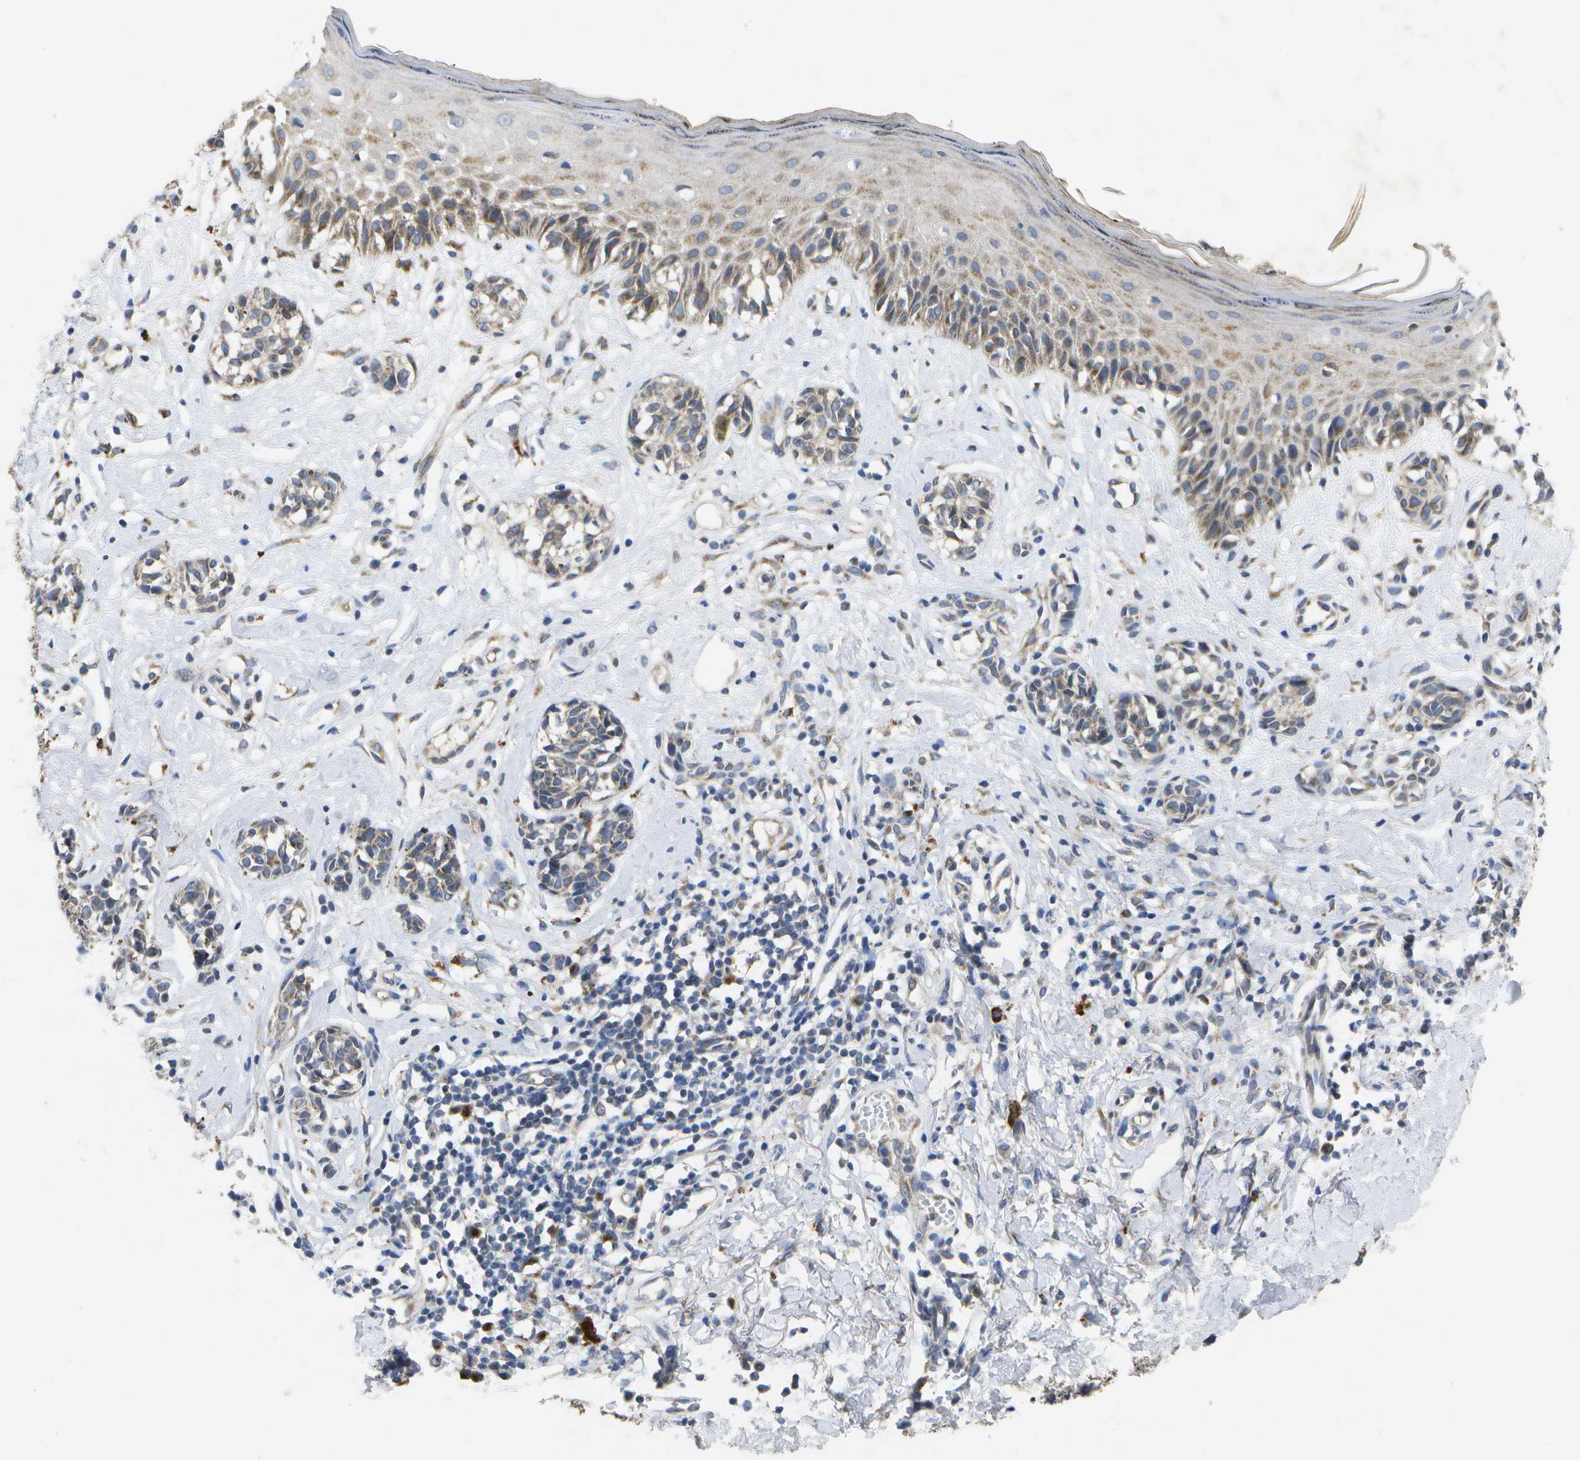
{"staining": {"intensity": "weak", "quantity": ">75%", "location": "cytoplasmic/membranous"}, "tissue": "melanoma", "cell_type": "Tumor cells", "image_type": "cancer", "snomed": [{"axis": "morphology", "description": "Malignant melanoma, NOS"}, {"axis": "topography", "description": "Skin"}], "caption": "This is a photomicrograph of immunohistochemistry staining of melanoma, which shows weak positivity in the cytoplasmic/membranous of tumor cells.", "gene": "KDELR1", "patient": {"sex": "male", "age": 64}}